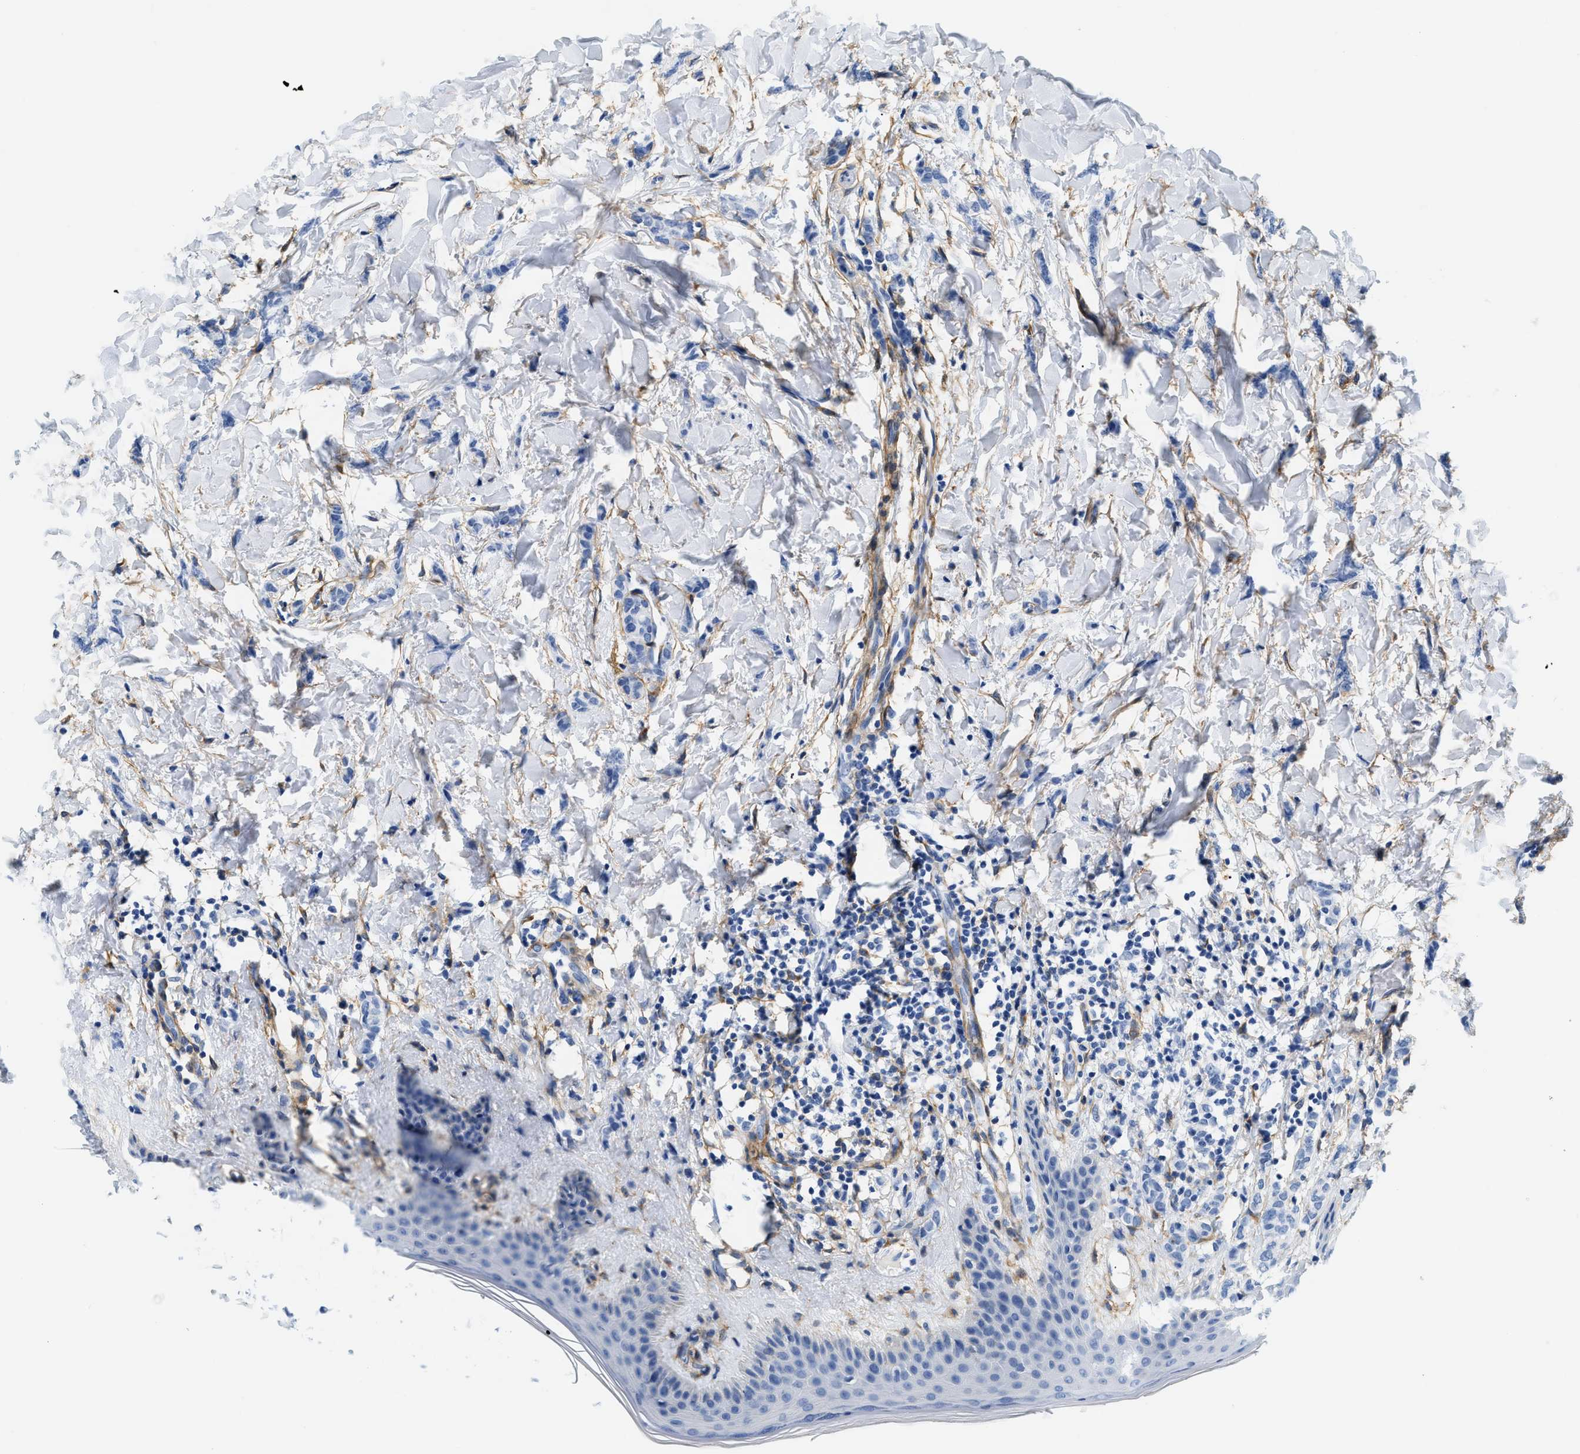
{"staining": {"intensity": "negative", "quantity": "none", "location": "none"}, "tissue": "breast cancer", "cell_type": "Tumor cells", "image_type": "cancer", "snomed": [{"axis": "morphology", "description": "Lobular carcinoma"}, {"axis": "topography", "description": "Skin"}, {"axis": "topography", "description": "Breast"}], "caption": "Tumor cells show no significant positivity in breast cancer (lobular carcinoma).", "gene": "PDGFRB", "patient": {"sex": "female", "age": 46}}